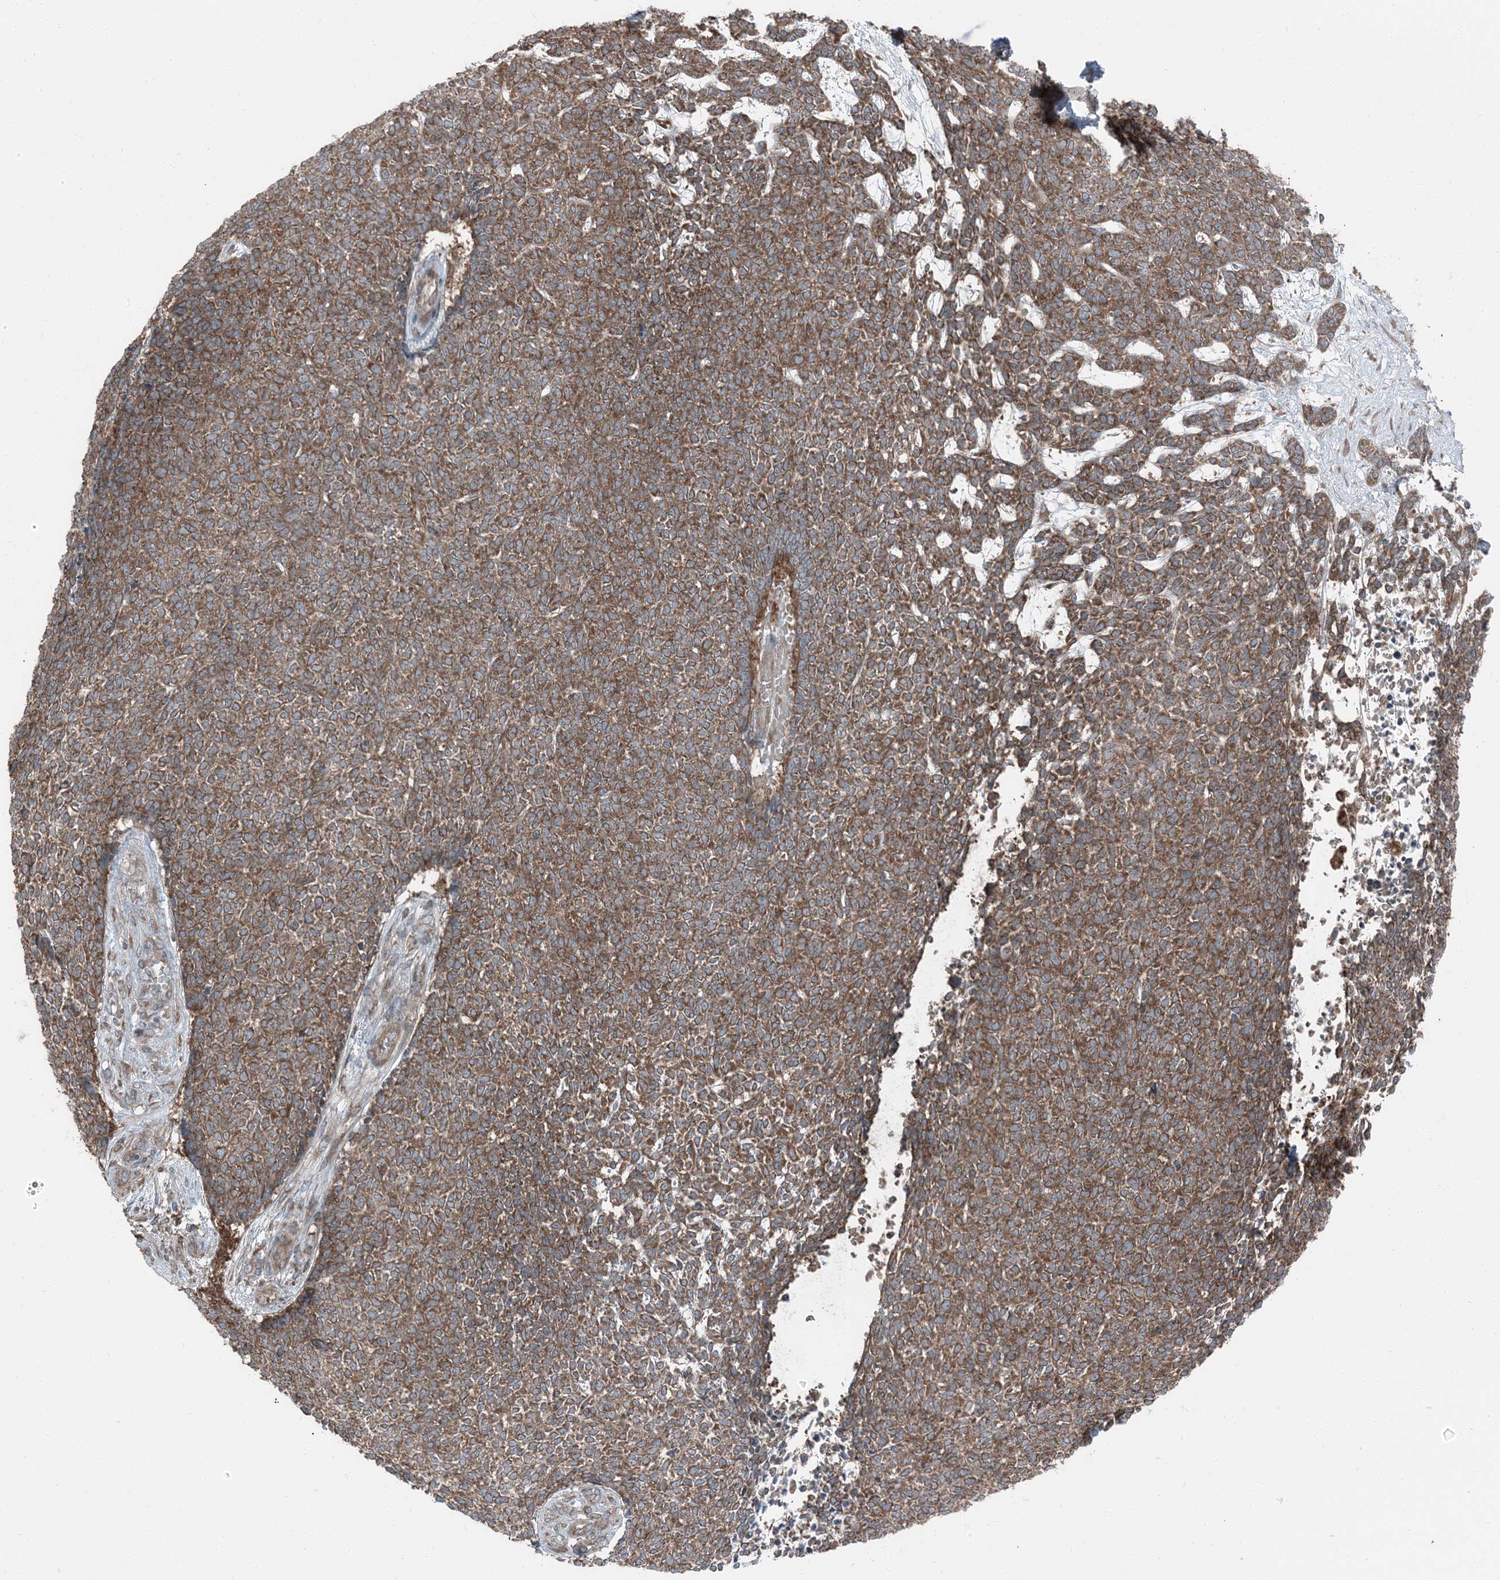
{"staining": {"intensity": "moderate", "quantity": ">75%", "location": "cytoplasmic/membranous"}, "tissue": "skin cancer", "cell_type": "Tumor cells", "image_type": "cancer", "snomed": [{"axis": "morphology", "description": "Basal cell carcinoma"}, {"axis": "topography", "description": "Skin"}], "caption": "Immunohistochemistry micrograph of skin cancer stained for a protein (brown), which shows medium levels of moderate cytoplasmic/membranous staining in approximately >75% of tumor cells.", "gene": "RAB3GAP1", "patient": {"sex": "female", "age": 84}}